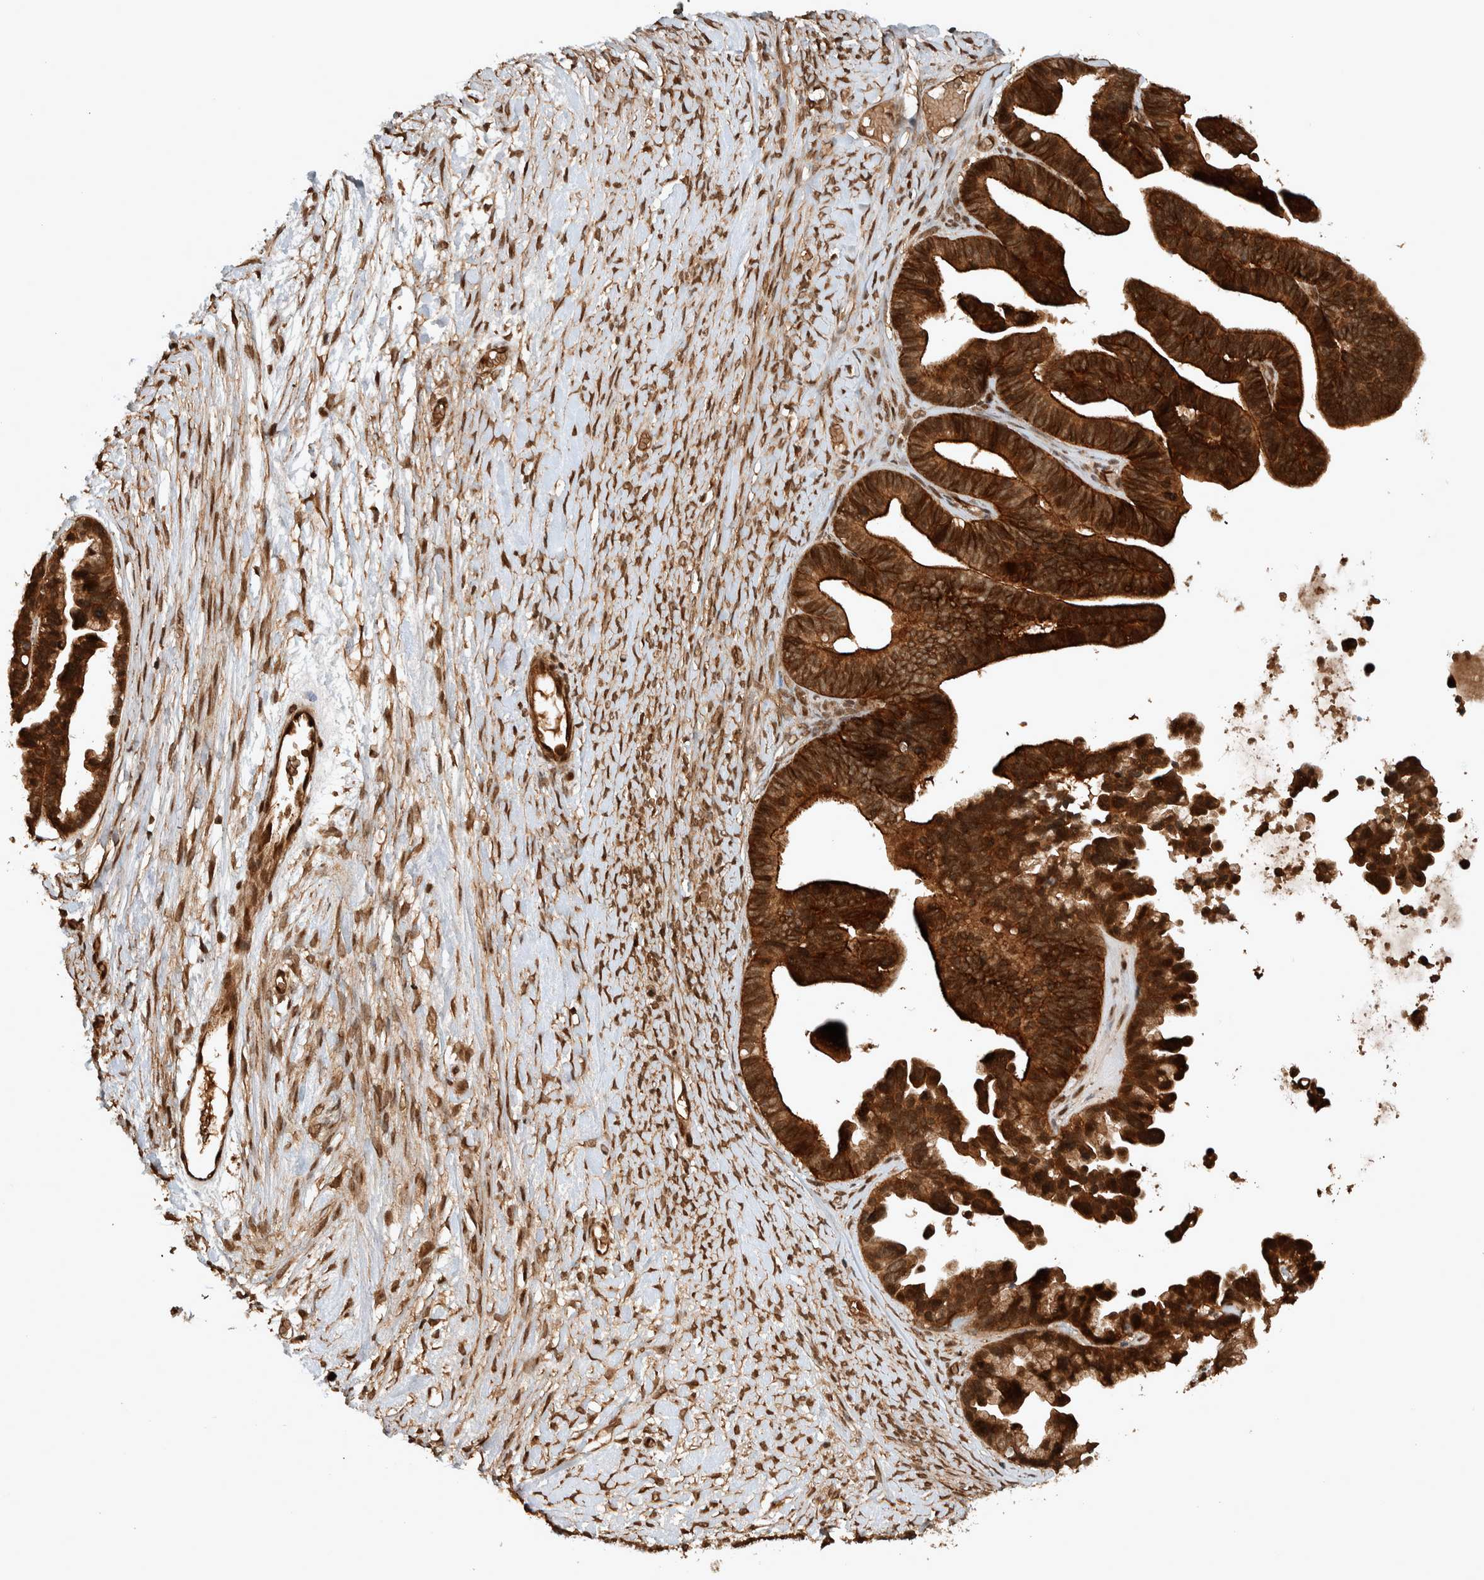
{"staining": {"intensity": "strong", "quantity": ">75%", "location": "cytoplasmic/membranous"}, "tissue": "ovarian cancer", "cell_type": "Tumor cells", "image_type": "cancer", "snomed": [{"axis": "morphology", "description": "Cystadenocarcinoma, serous, NOS"}, {"axis": "topography", "description": "Ovary"}], "caption": "Protein expression by immunohistochemistry shows strong cytoplasmic/membranous staining in approximately >75% of tumor cells in ovarian cancer (serous cystadenocarcinoma). The protein is stained brown, and the nuclei are stained in blue (DAB (3,3'-diaminobenzidine) IHC with brightfield microscopy, high magnification).", "gene": "CNTROB", "patient": {"sex": "female", "age": 56}}